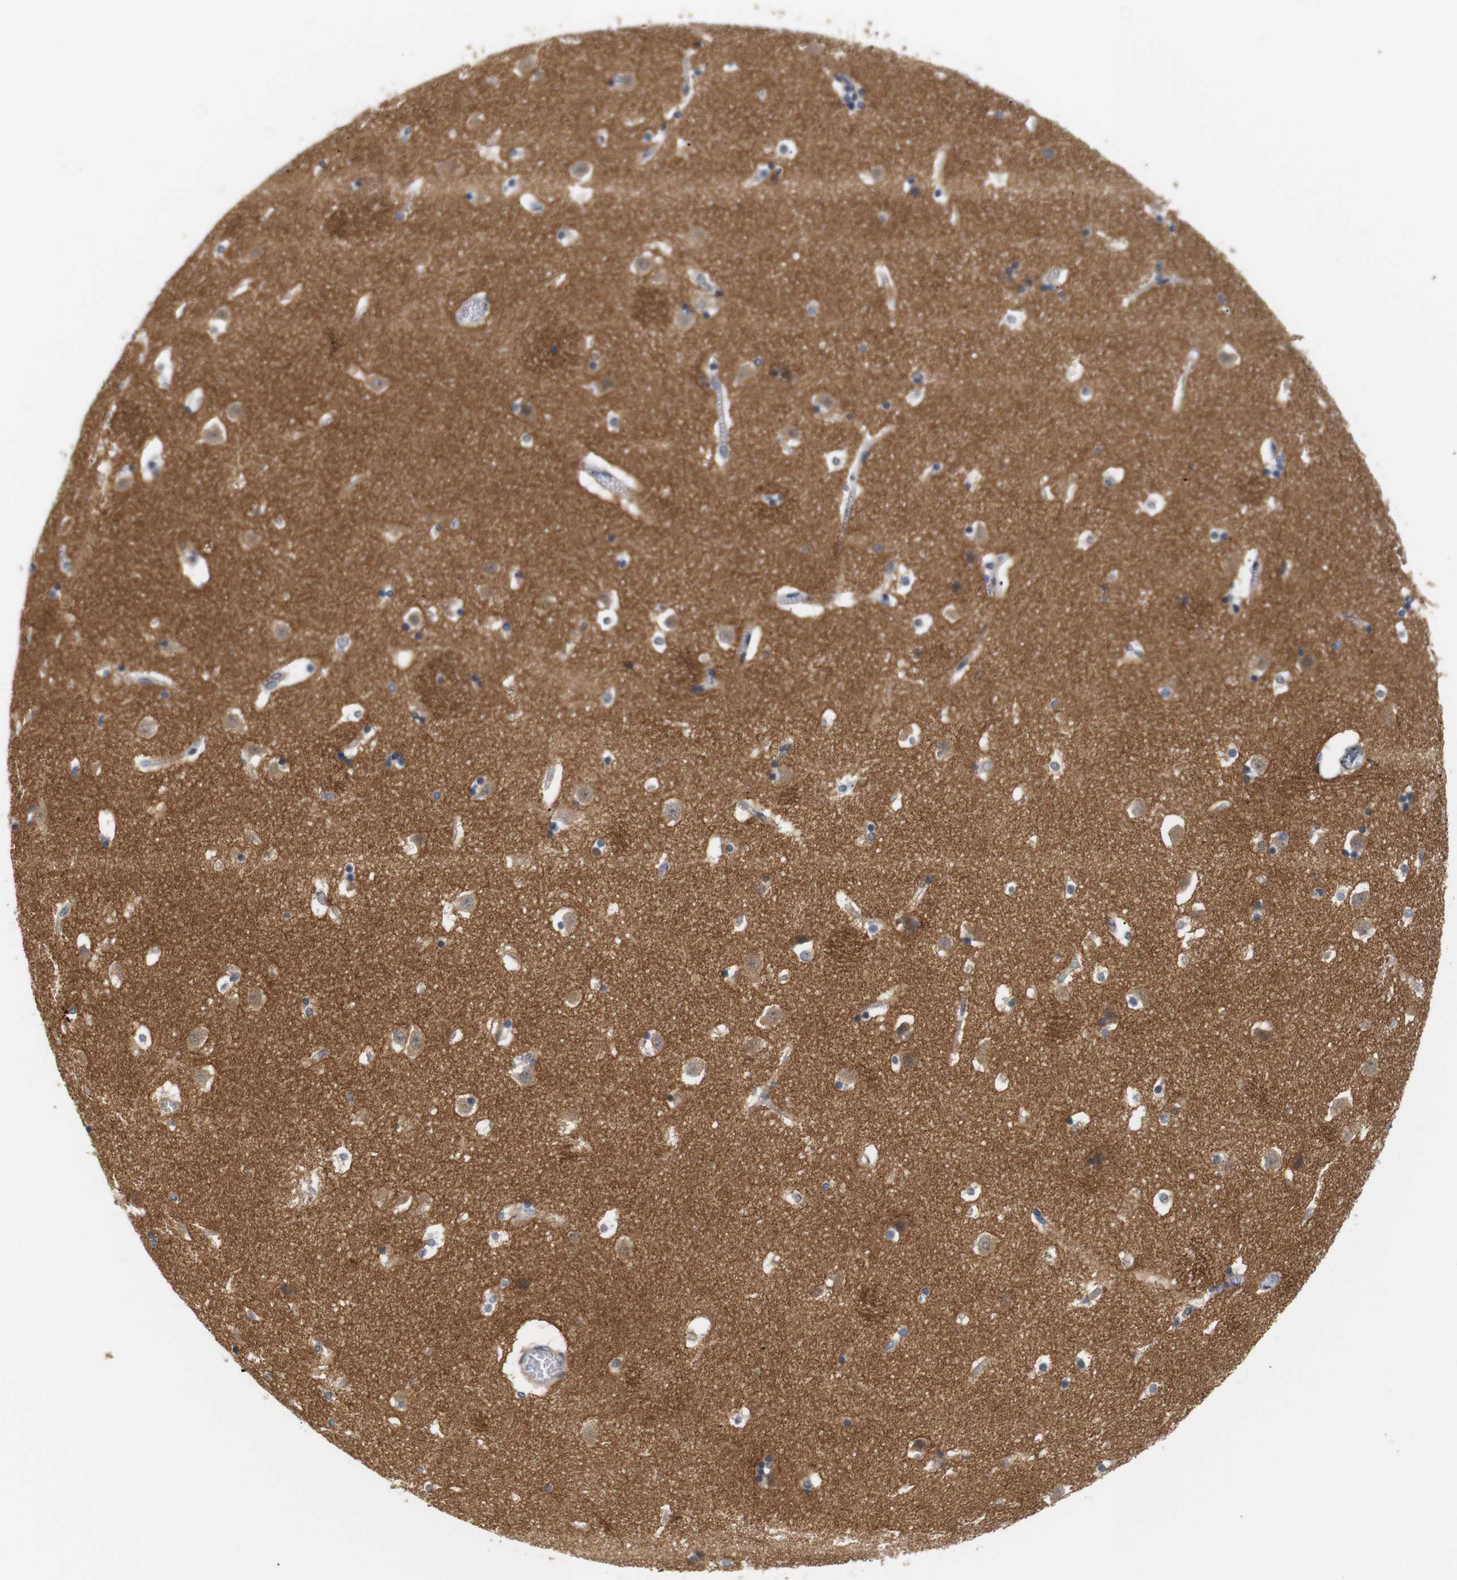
{"staining": {"intensity": "negative", "quantity": "none", "location": "none"}, "tissue": "caudate", "cell_type": "Glial cells", "image_type": "normal", "snomed": [{"axis": "morphology", "description": "Normal tissue, NOS"}, {"axis": "topography", "description": "Lateral ventricle wall"}], "caption": "This is an immunohistochemistry (IHC) photomicrograph of benign human caudate. There is no expression in glial cells.", "gene": "STMN3", "patient": {"sex": "male", "age": 45}}